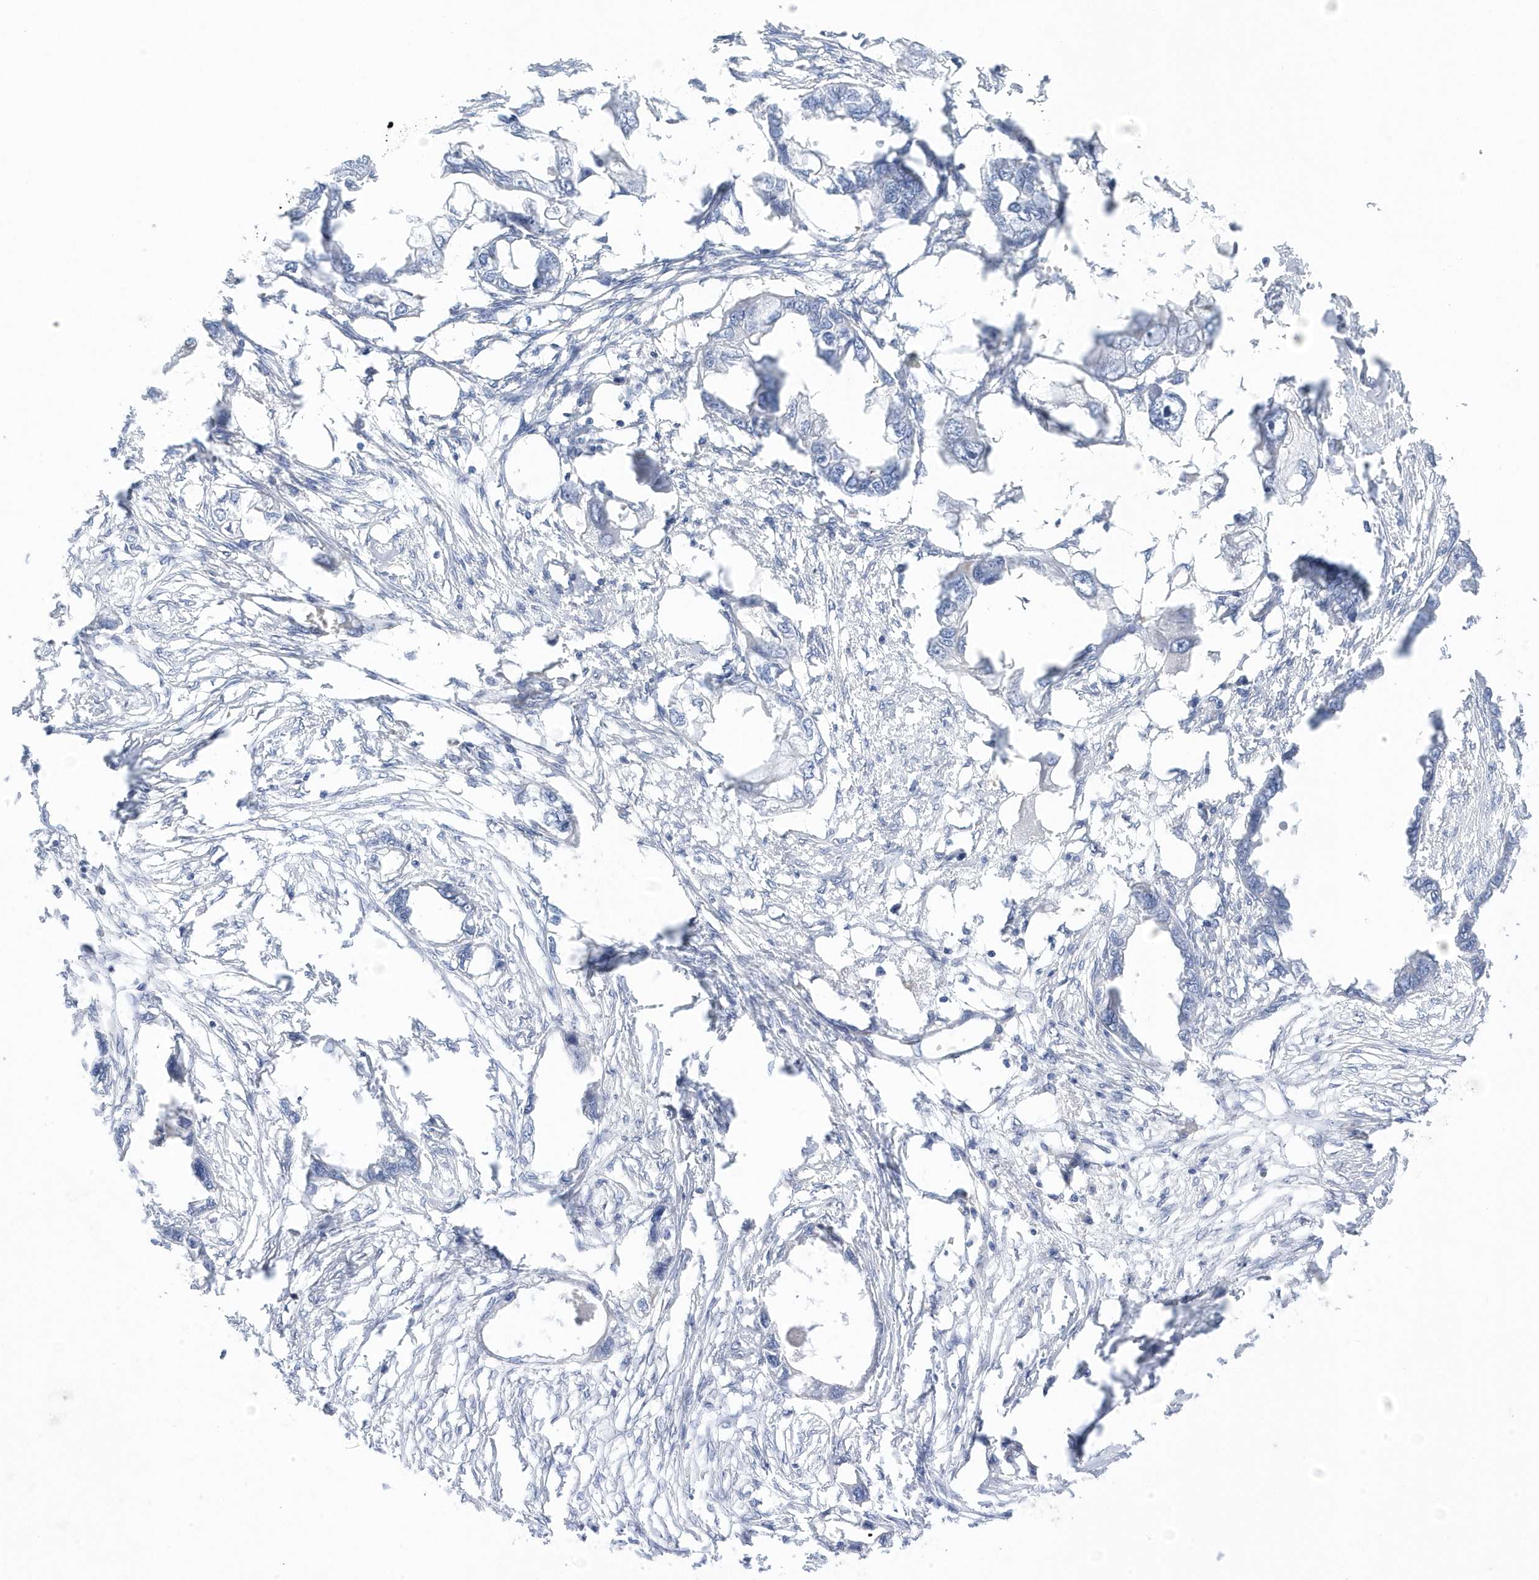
{"staining": {"intensity": "negative", "quantity": "none", "location": "none"}, "tissue": "endometrial cancer", "cell_type": "Tumor cells", "image_type": "cancer", "snomed": [{"axis": "morphology", "description": "Adenocarcinoma, NOS"}, {"axis": "morphology", "description": "Adenocarcinoma, metastatic, NOS"}, {"axis": "topography", "description": "Adipose tissue"}, {"axis": "topography", "description": "Endometrium"}], "caption": "High power microscopy histopathology image of an immunohistochemistry (IHC) image of metastatic adenocarcinoma (endometrial), revealing no significant staining in tumor cells.", "gene": "ANAPC1", "patient": {"sex": "female", "age": 67}}